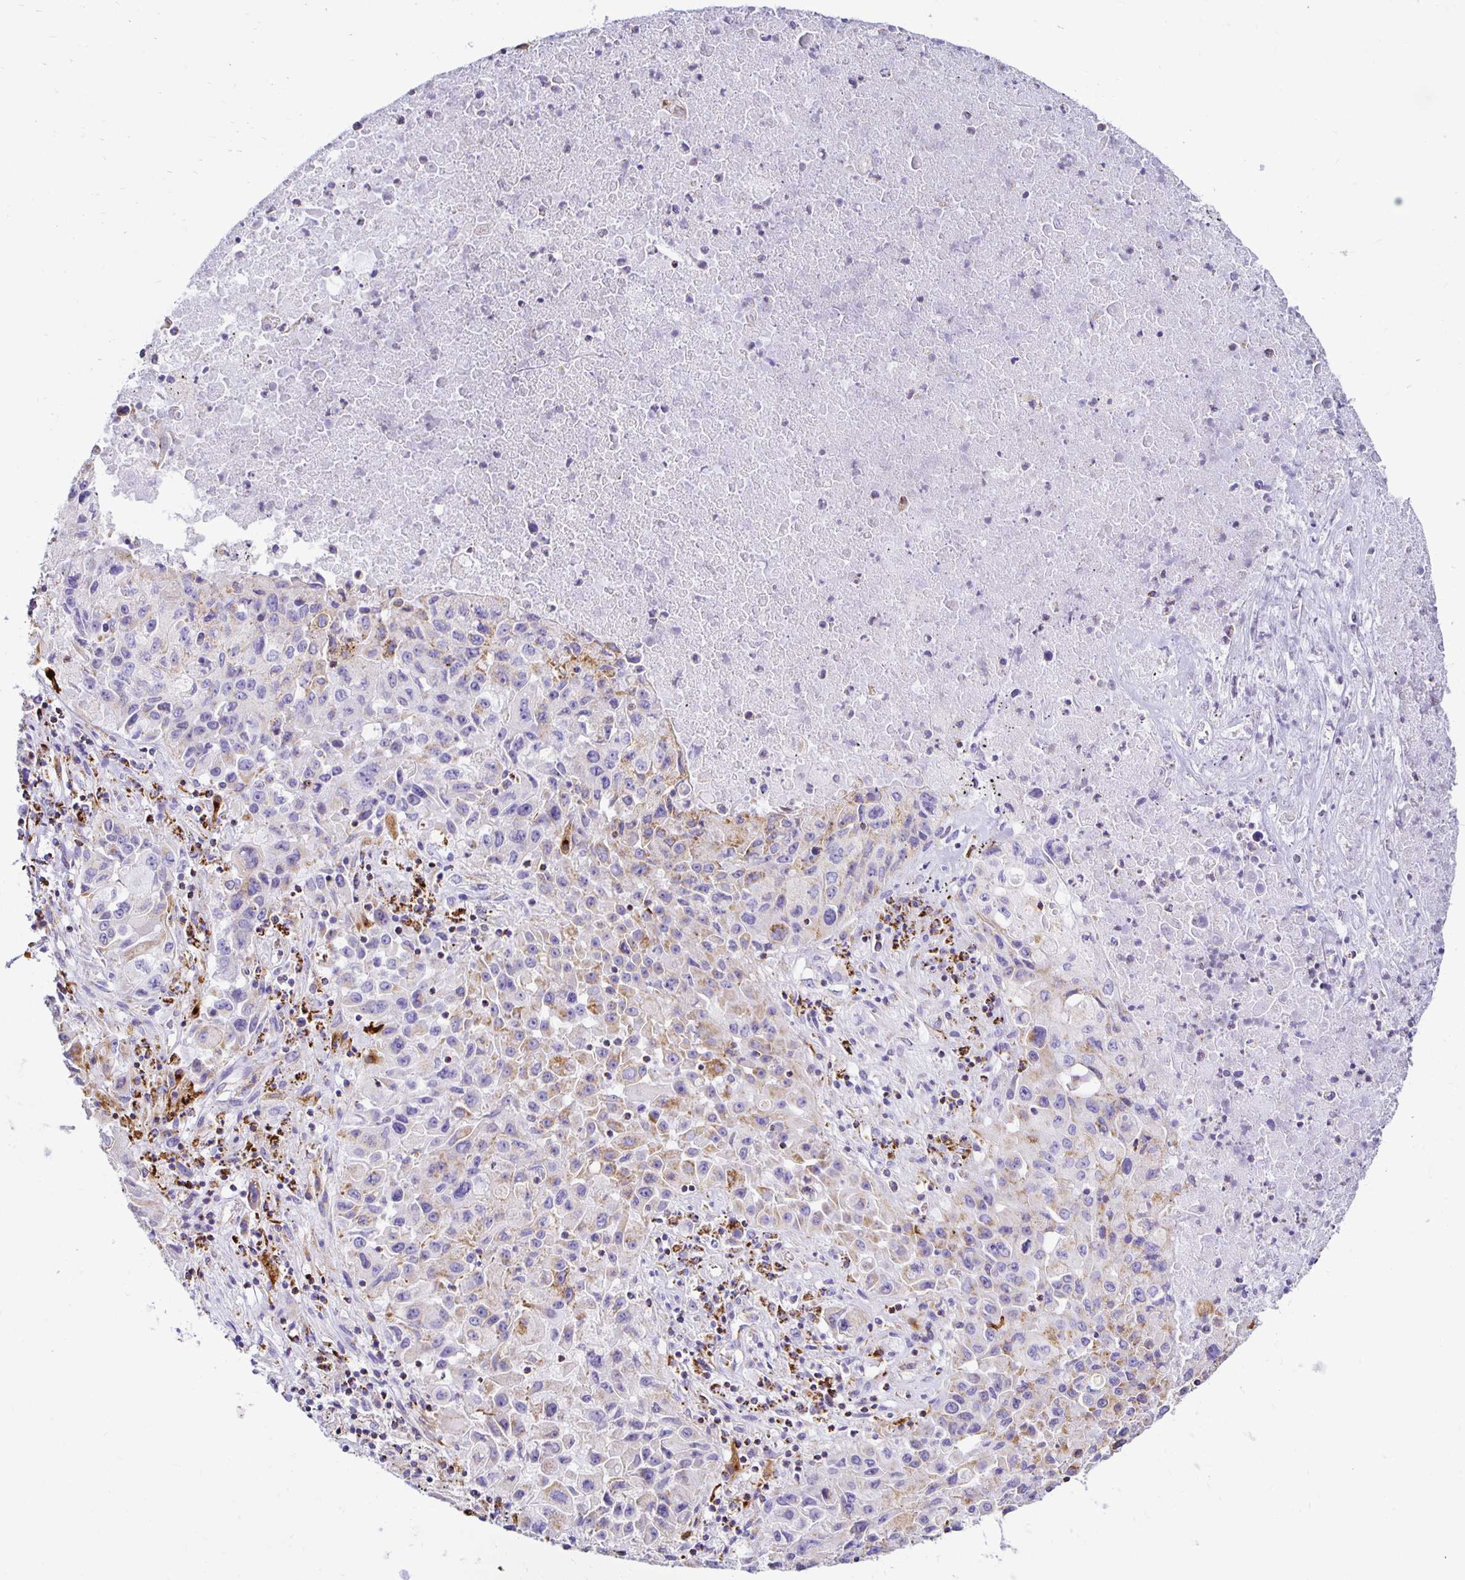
{"staining": {"intensity": "moderate", "quantity": "<25%", "location": "cytoplasmic/membranous"}, "tissue": "lung cancer", "cell_type": "Tumor cells", "image_type": "cancer", "snomed": [{"axis": "morphology", "description": "Squamous cell carcinoma, NOS"}, {"axis": "topography", "description": "Lung"}], "caption": "This is a photomicrograph of immunohistochemistry (IHC) staining of squamous cell carcinoma (lung), which shows moderate positivity in the cytoplasmic/membranous of tumor cells.", "gene": "PLAAT2", "patient": {"sex": "male", "age": 63}}